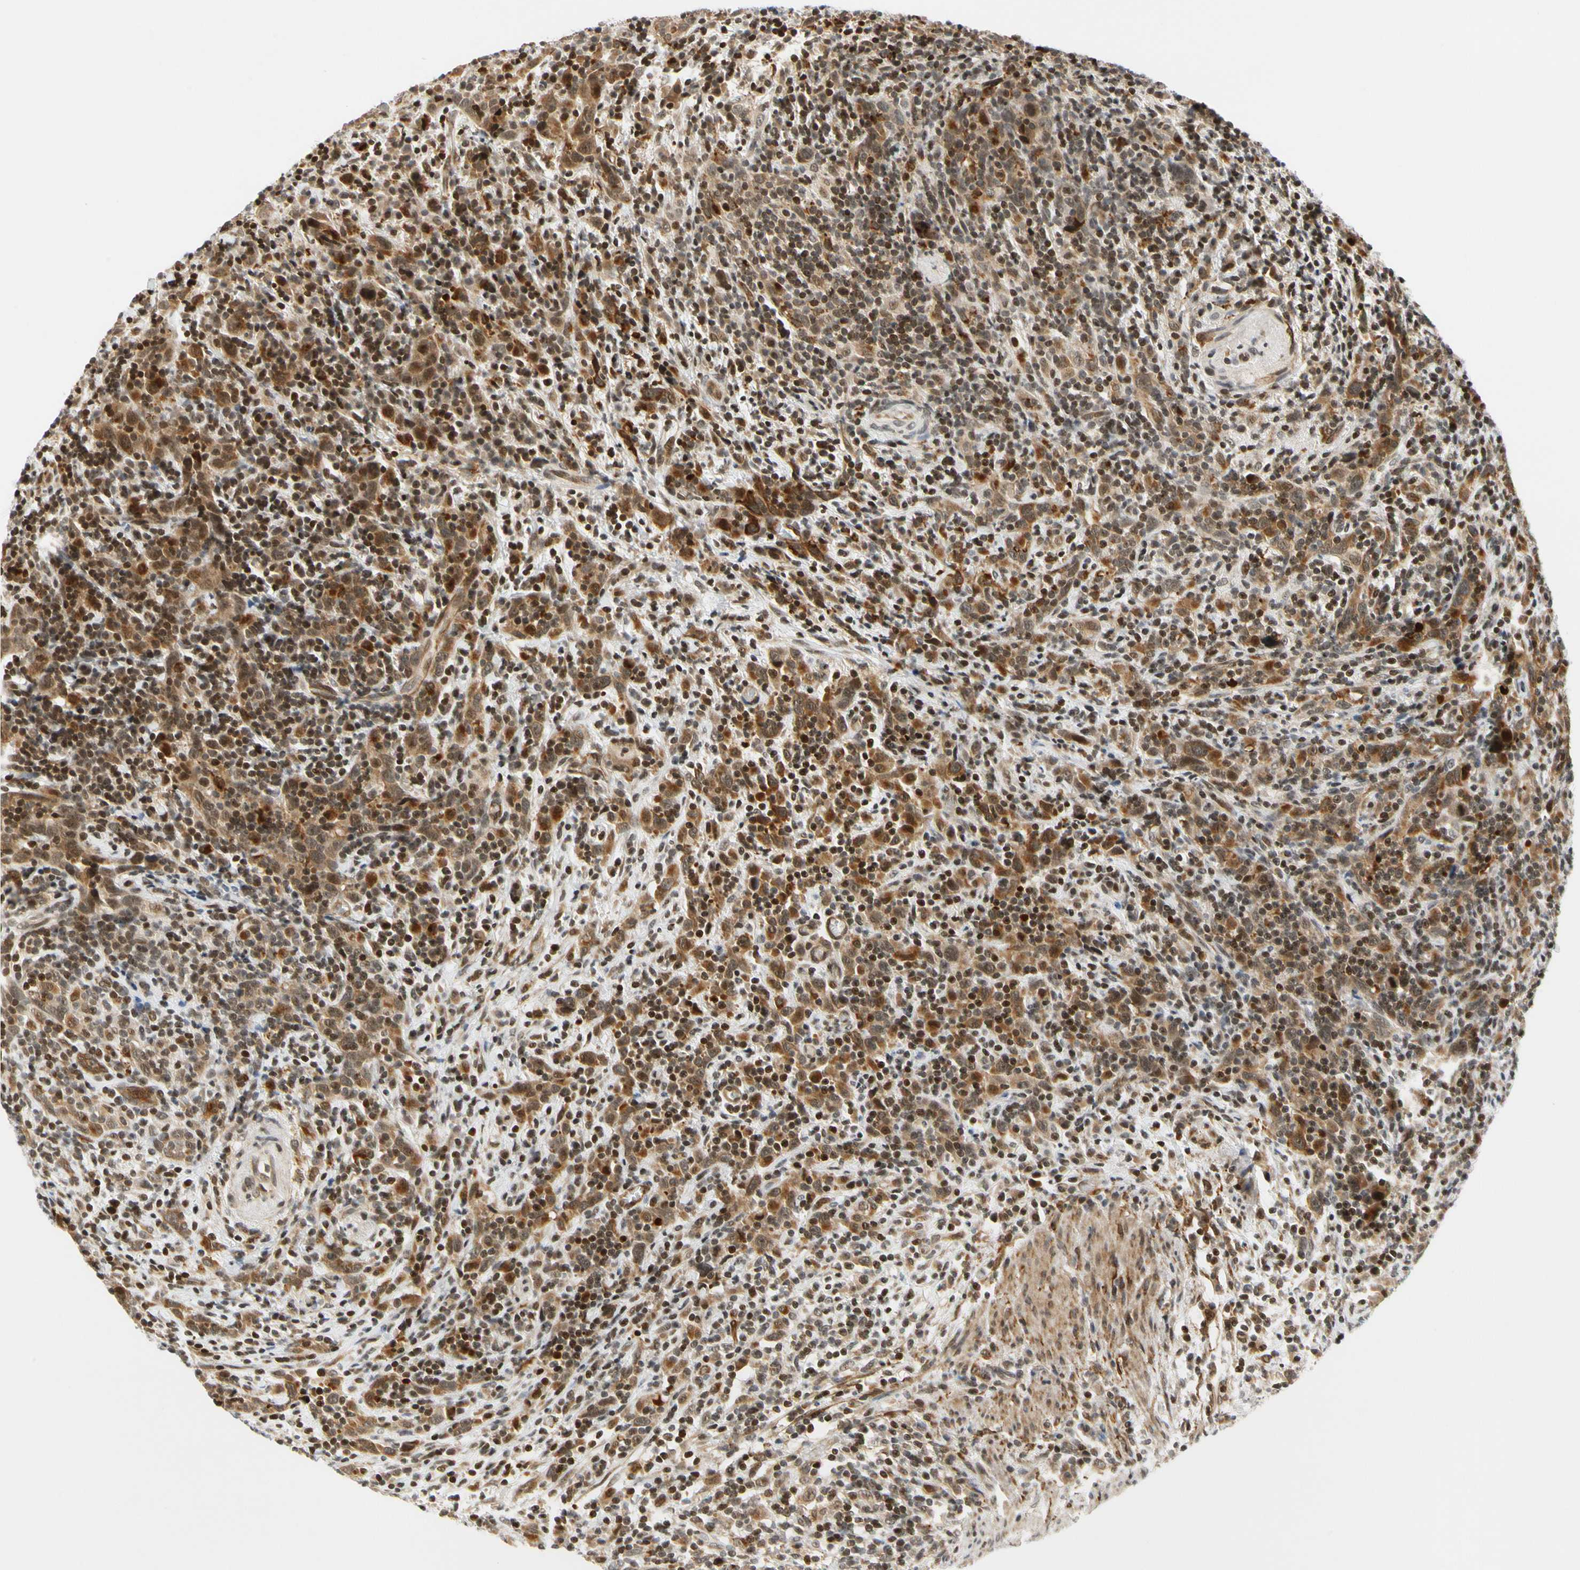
{"staining": {"intensity": "moderate", "quantity": ">75%", "location": "cytoplasmic/membranous,nuclear"}, "tissue": "urothelial cancer", "cell_type": "Tumor cells", "image_type": "cancer", "snomed": [{"axis": "morphology", "description": "Urothelial carcinoma, High grade"}, {"axis": "topography", "description": "Urinary bladder"}], "caption": "Tumor cells show moderate cytoplasmic/membranous and nuclear staining in about >75% of cells in urothelial cancer. The staining was performed using DAB, with brown indicating positive protein expression. Nuclei are stained blue with hematoxylin.", "gene": "CDK7", "patient": {"sex": "male", "age": 61}}